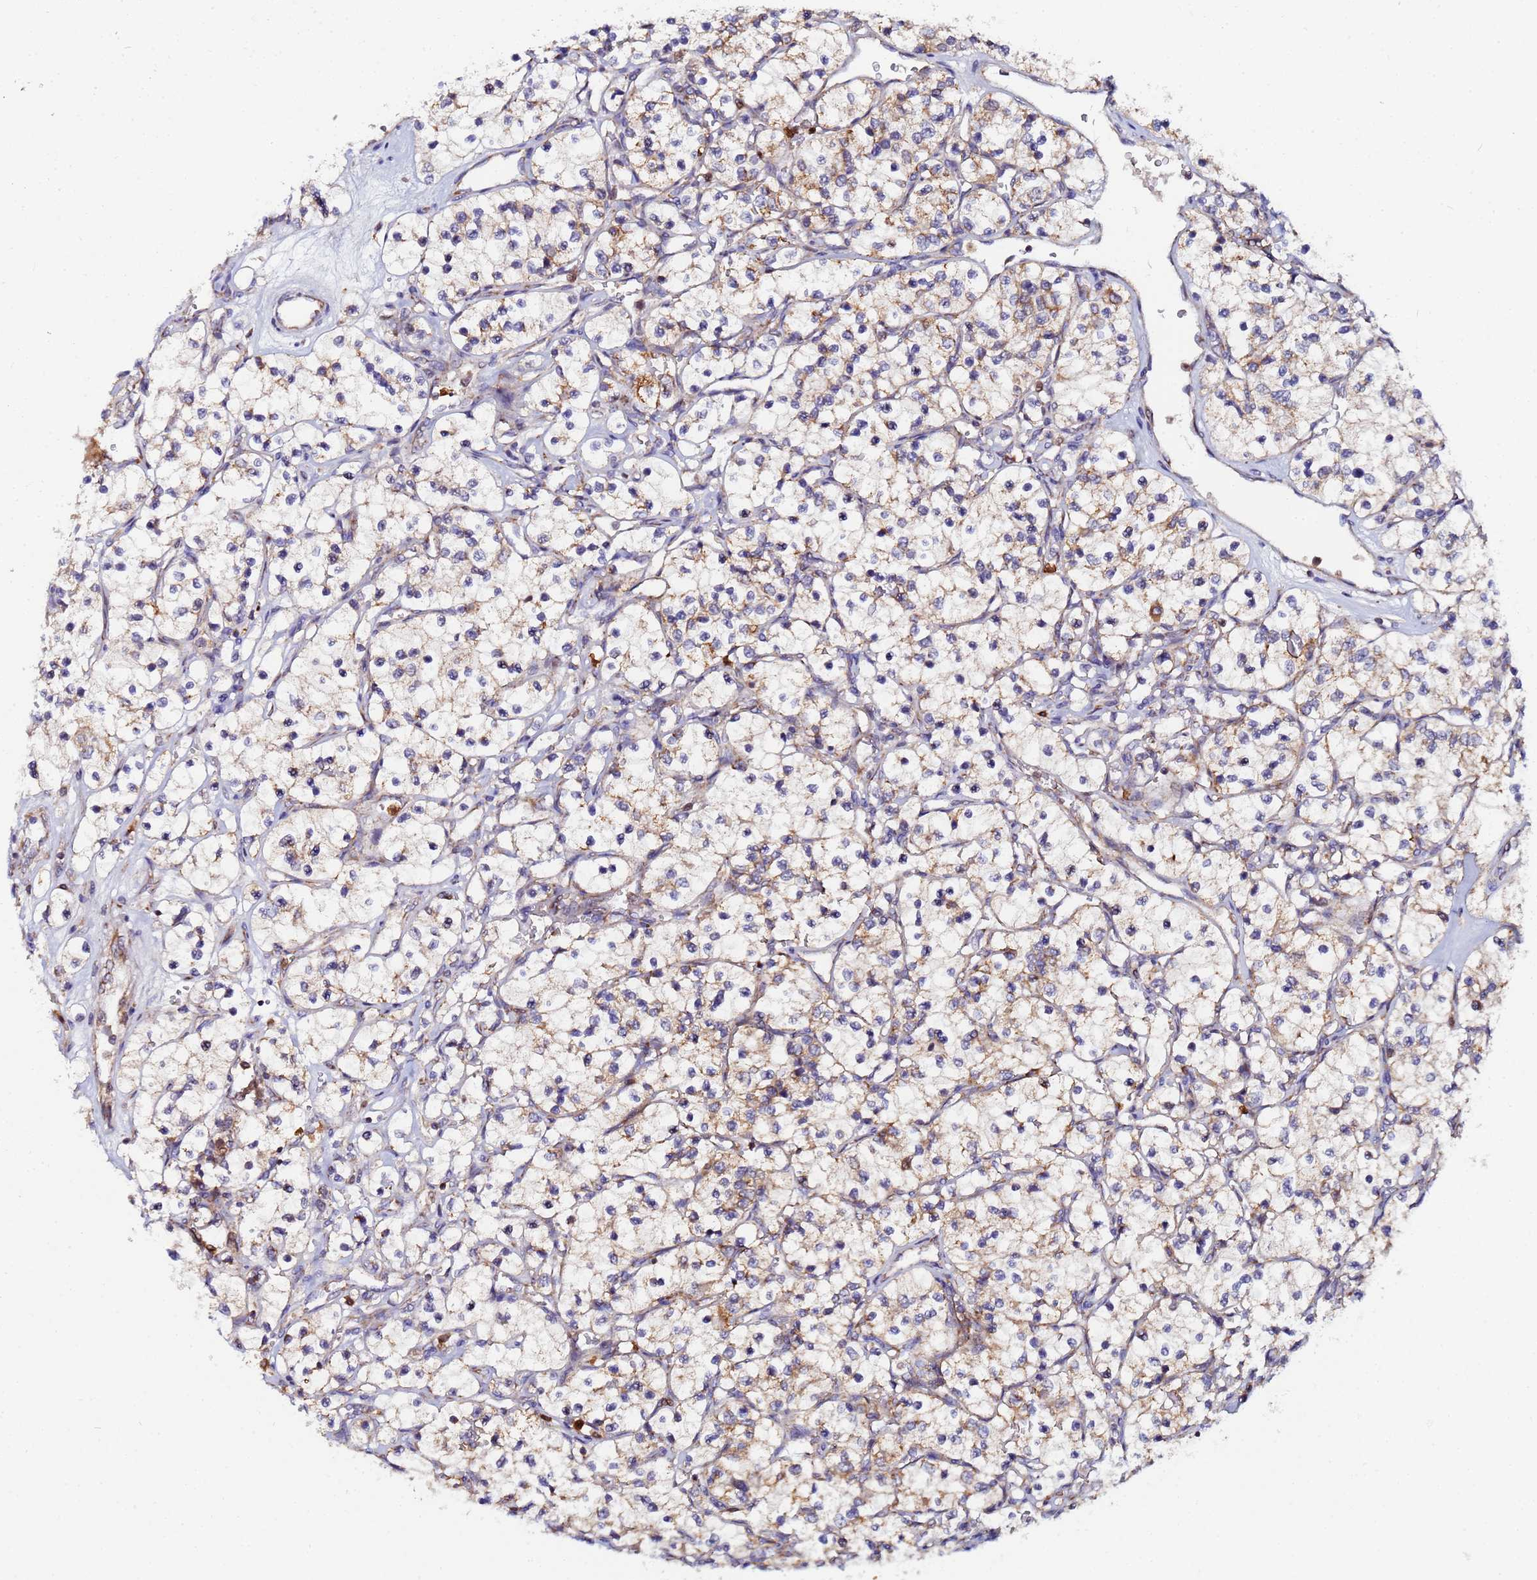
{"staining": {"intensity": "weak", "quantity": "25%-75%", "location": "cytoplasmic/membranous"}, "tissue": "renal cancer", "cell_type": "Tumor cells", "image_type": "cancer", "snomed": [{"axis": "morphology", "description": "Adenocarcinoma, NOS"}, {"axis": "topography", "description": "Kidney"}], "caption": "A brown stain labels weak cytoplasmic/membranous expression of a protein in adenocarcinoma (renal) tumor cells.", "gene": "CCDC127", "patient": {"sex": "female", "age": 69}}